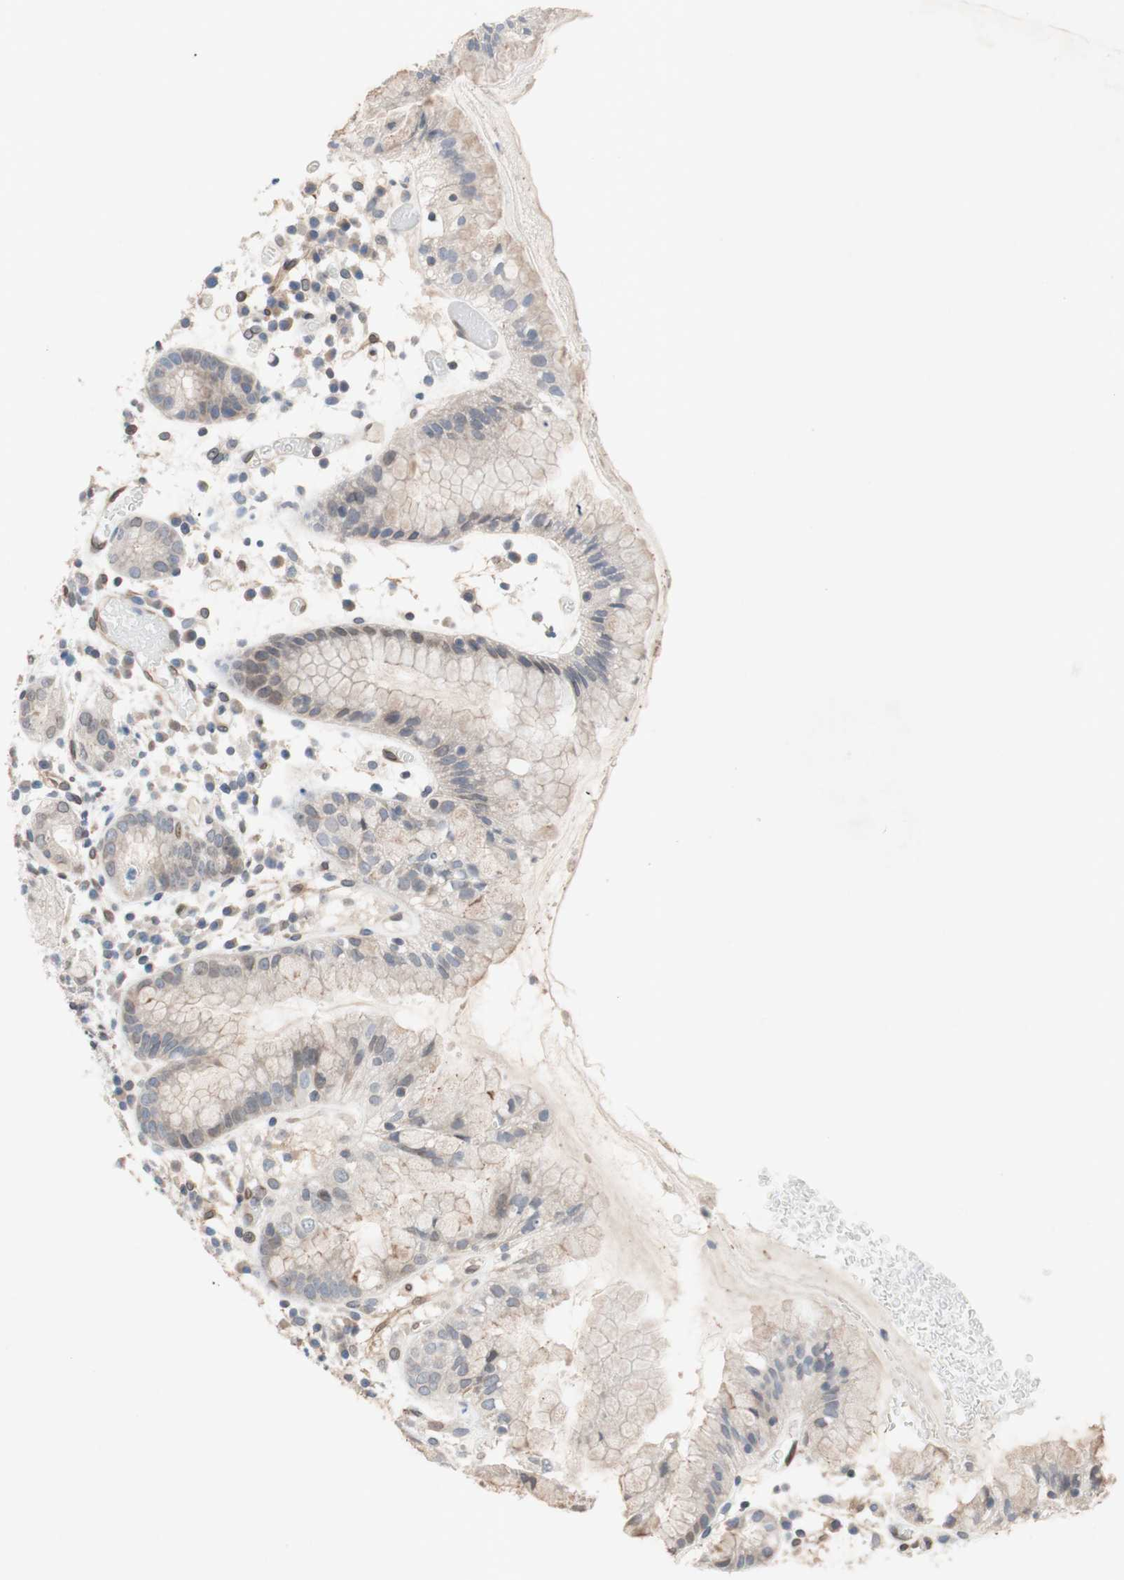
{"staining": {"intensity": "weak", "quantity": "25%-75%", "location": "cytoplasmic/membranous,nuclear"}, "tissue": "stomach", "cell_type": "Glandular cells", "image_type": "normal", "snomed": [{"axis": "morphology", "description": "Normal tissue, NOS"}, {"axis": "topography", "description": "Stomach"}, {"axis": "topography", "description": "Stomach, lower"}], "caption": "IHC (DAB) staining of benign human stomach shows weak cytoplasmic/membranous,nuclear protein positivity in about 25%-75% of glandular cells.", "gene": "ARNT2", "patient": {"sex": "female", "age": 75}}